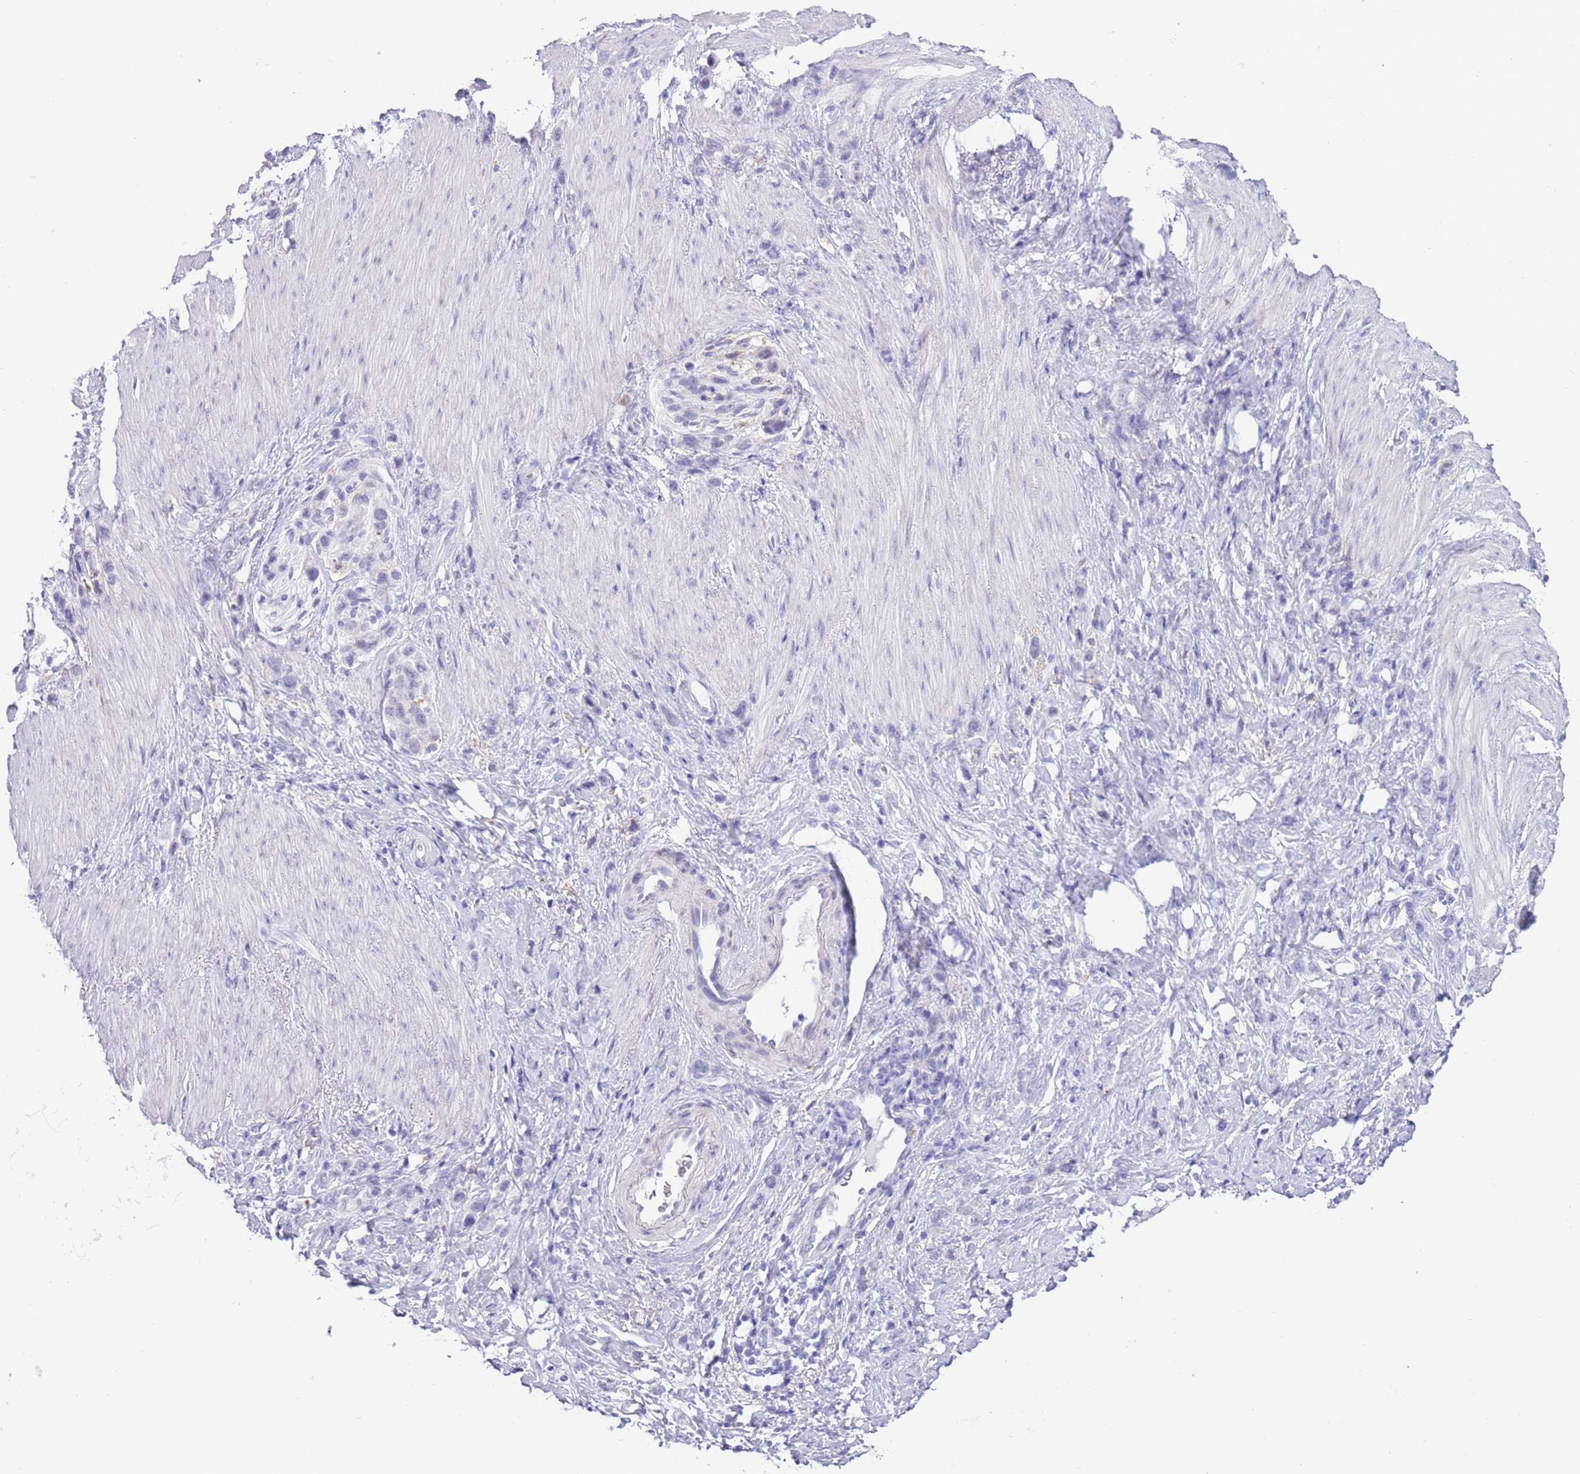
{"staining": {"intensity": "negative", "quantity": "none", "location": "none"}, "tissue": "stomach cancer", "cell_type": "Tumor cells", "image_type": "cancer", "snomed": [{"axis": "morphology", "description": "Adenocarcinoma, NOS"}, {"axis": "topography", "description": "Stomach"}], "caption": "Immunohistochemistry of human stomach cancer exhibits no positivity in tumor cells.", "gene": "PPP1R17", "patient": {"sex": "female", "age": 65}}